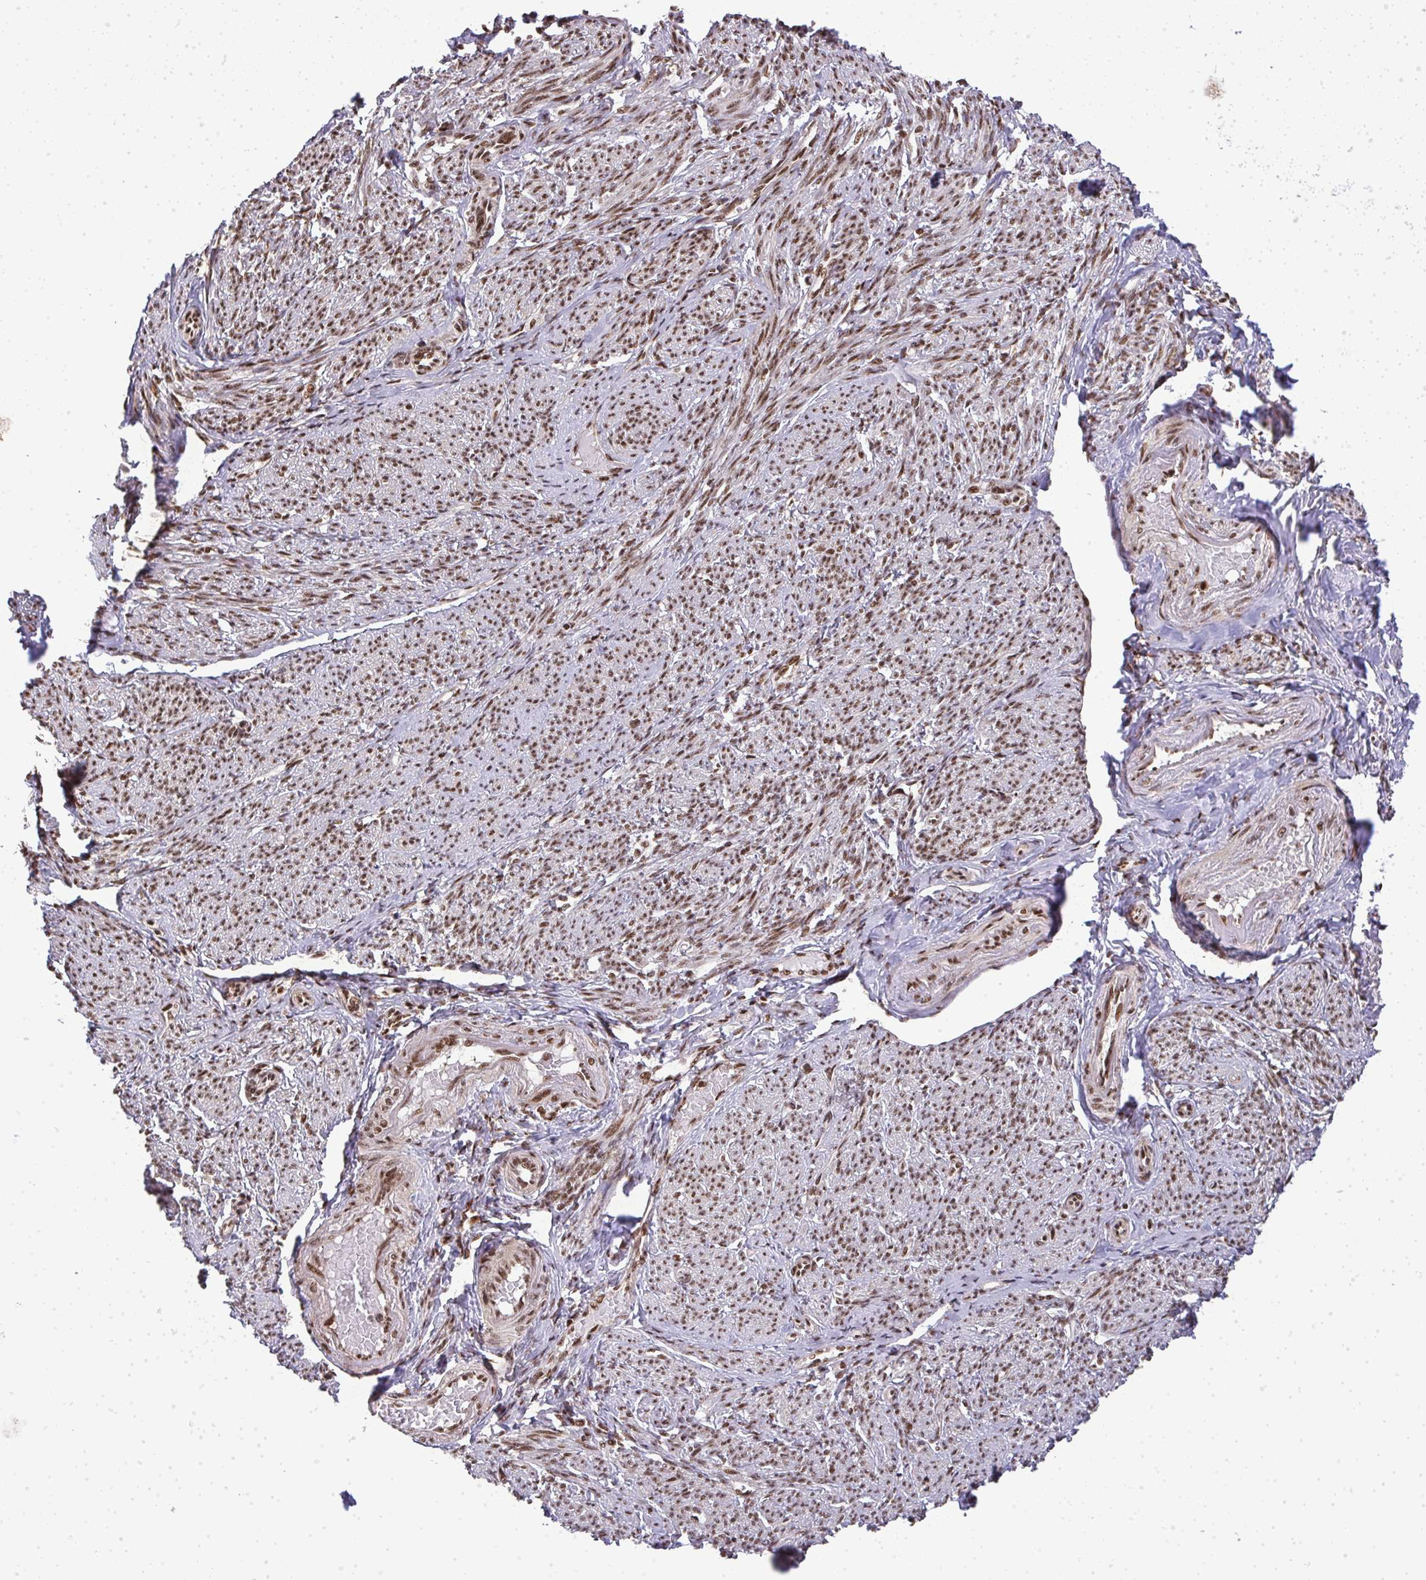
{"staining": {"intensity": "strong", "quantity": ">75%", "location": "cytoplasmic/membranous,nuclear"}, "tissue": "smooth muscle", "cell_type": "Smooth muscle cells", "image_type": "normal", "snomed": [{"axis": "morphology", "description": "Normal tissue, NOS"}, {"axis": "topography", "description": "Smooth muscle"}], "caption": "Unremarkable smooth muscle displays strong cytoplasmic/membranous,nuclear staining in about >75% of smooth muscle cells (Brightfield microscopy of DAB IHC at high magnification)..", "gene": "U2AF1L4", "patient": {"sex": "female", "age": 65}}